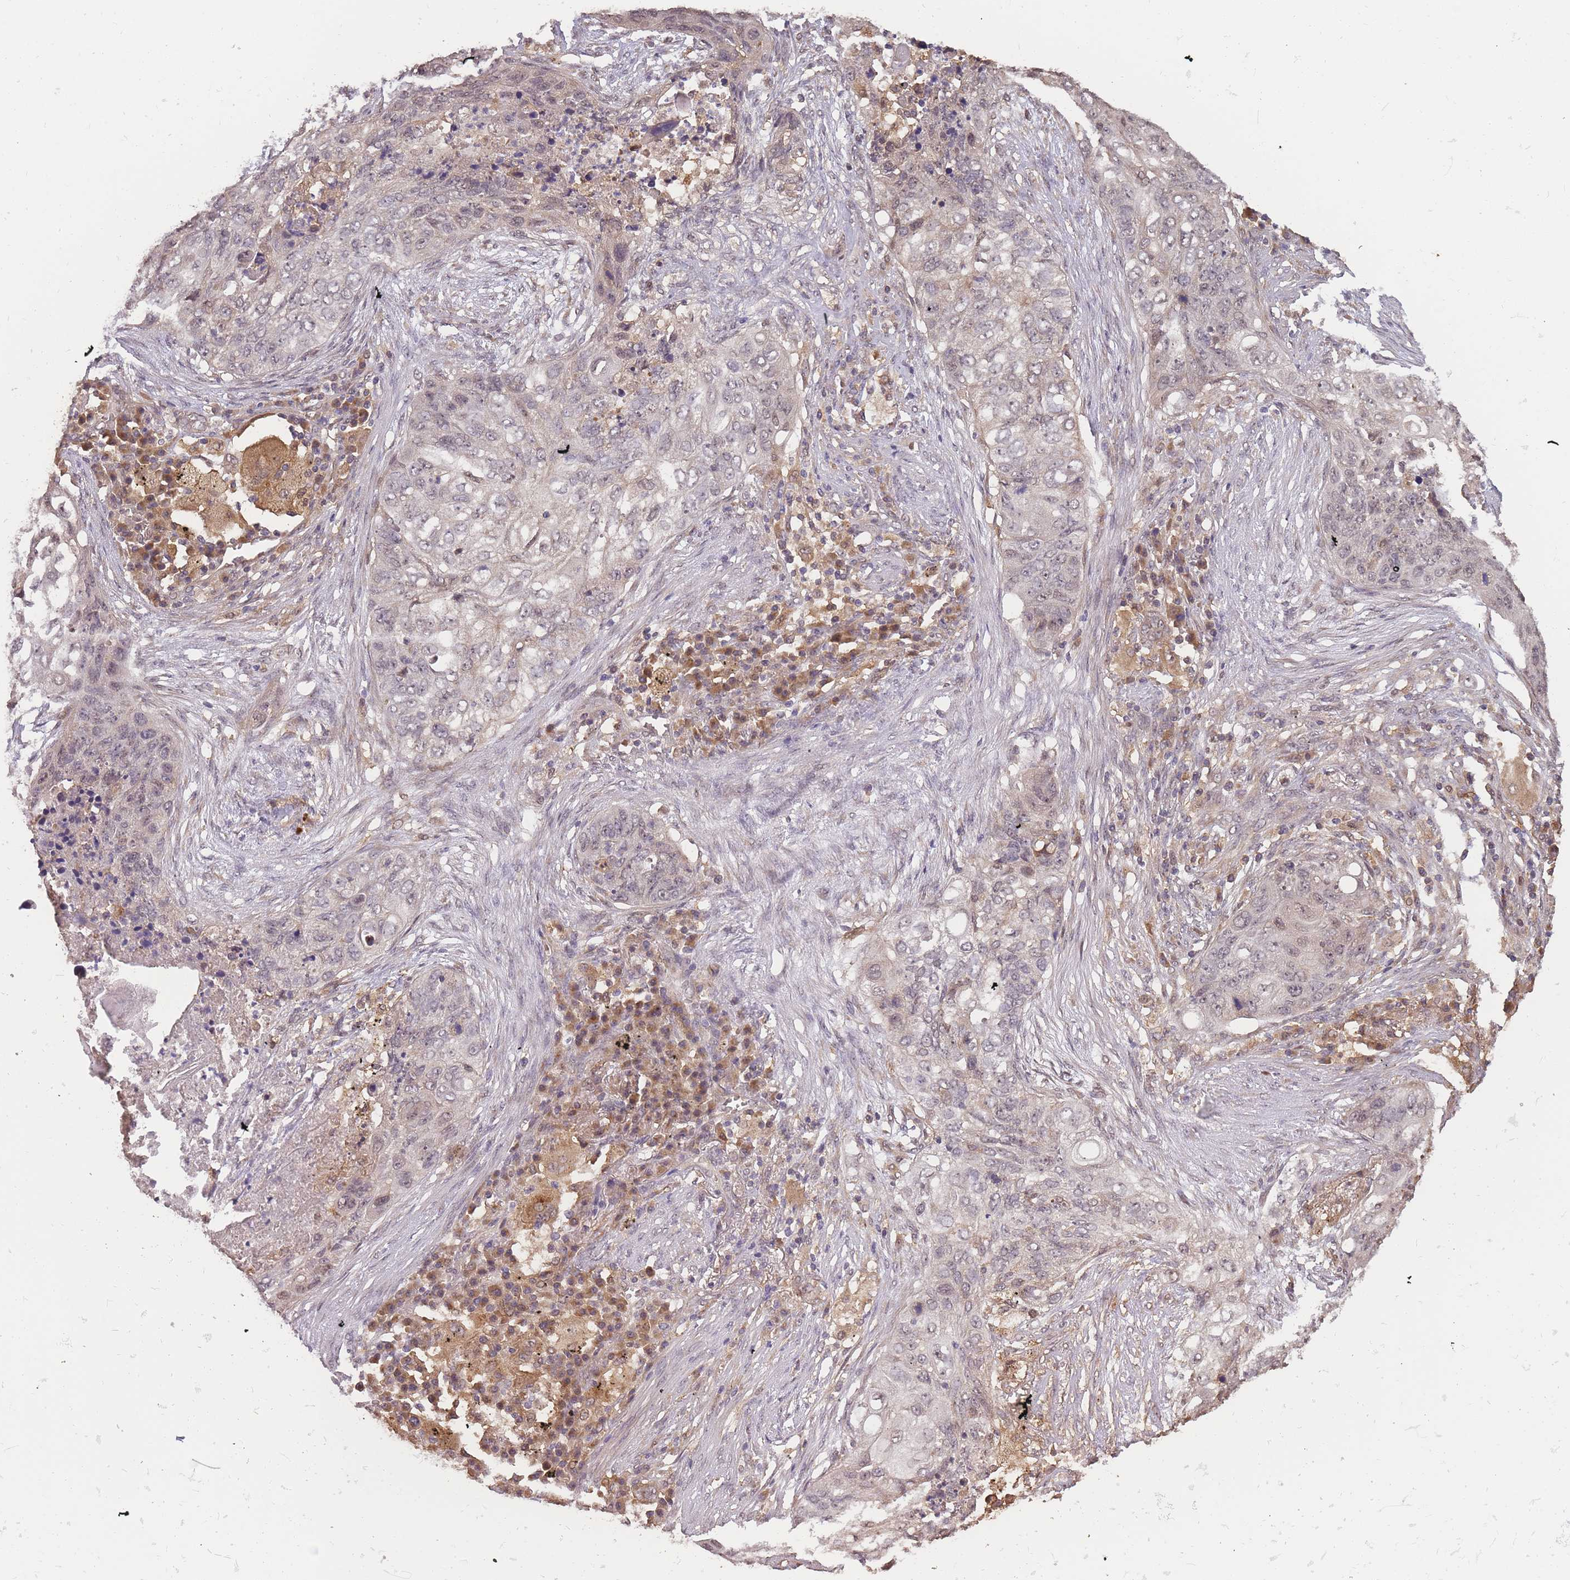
{"staining": {"intensity": "moderate", "quantity": "25%-75%", "location": "nuclear"}, "tissue": "lung cancer", "cell_type": "Tumor cells", "image_type": "cancer", "snomed": [{"axis": "morphology", "description": "Squamous cell carcinoma, NOS"}, {"axis": "topography", "description": "Lung"}], "caption": "This photomicrograph shows immunohistochemistry (IHC) staining of human lung cancer, with medium moderate nuclear expression in approximately 25%-75% of tumor cells.", "gene": "CDKN2AIPNL", "patient": {"sex": "female", "age": 63}}